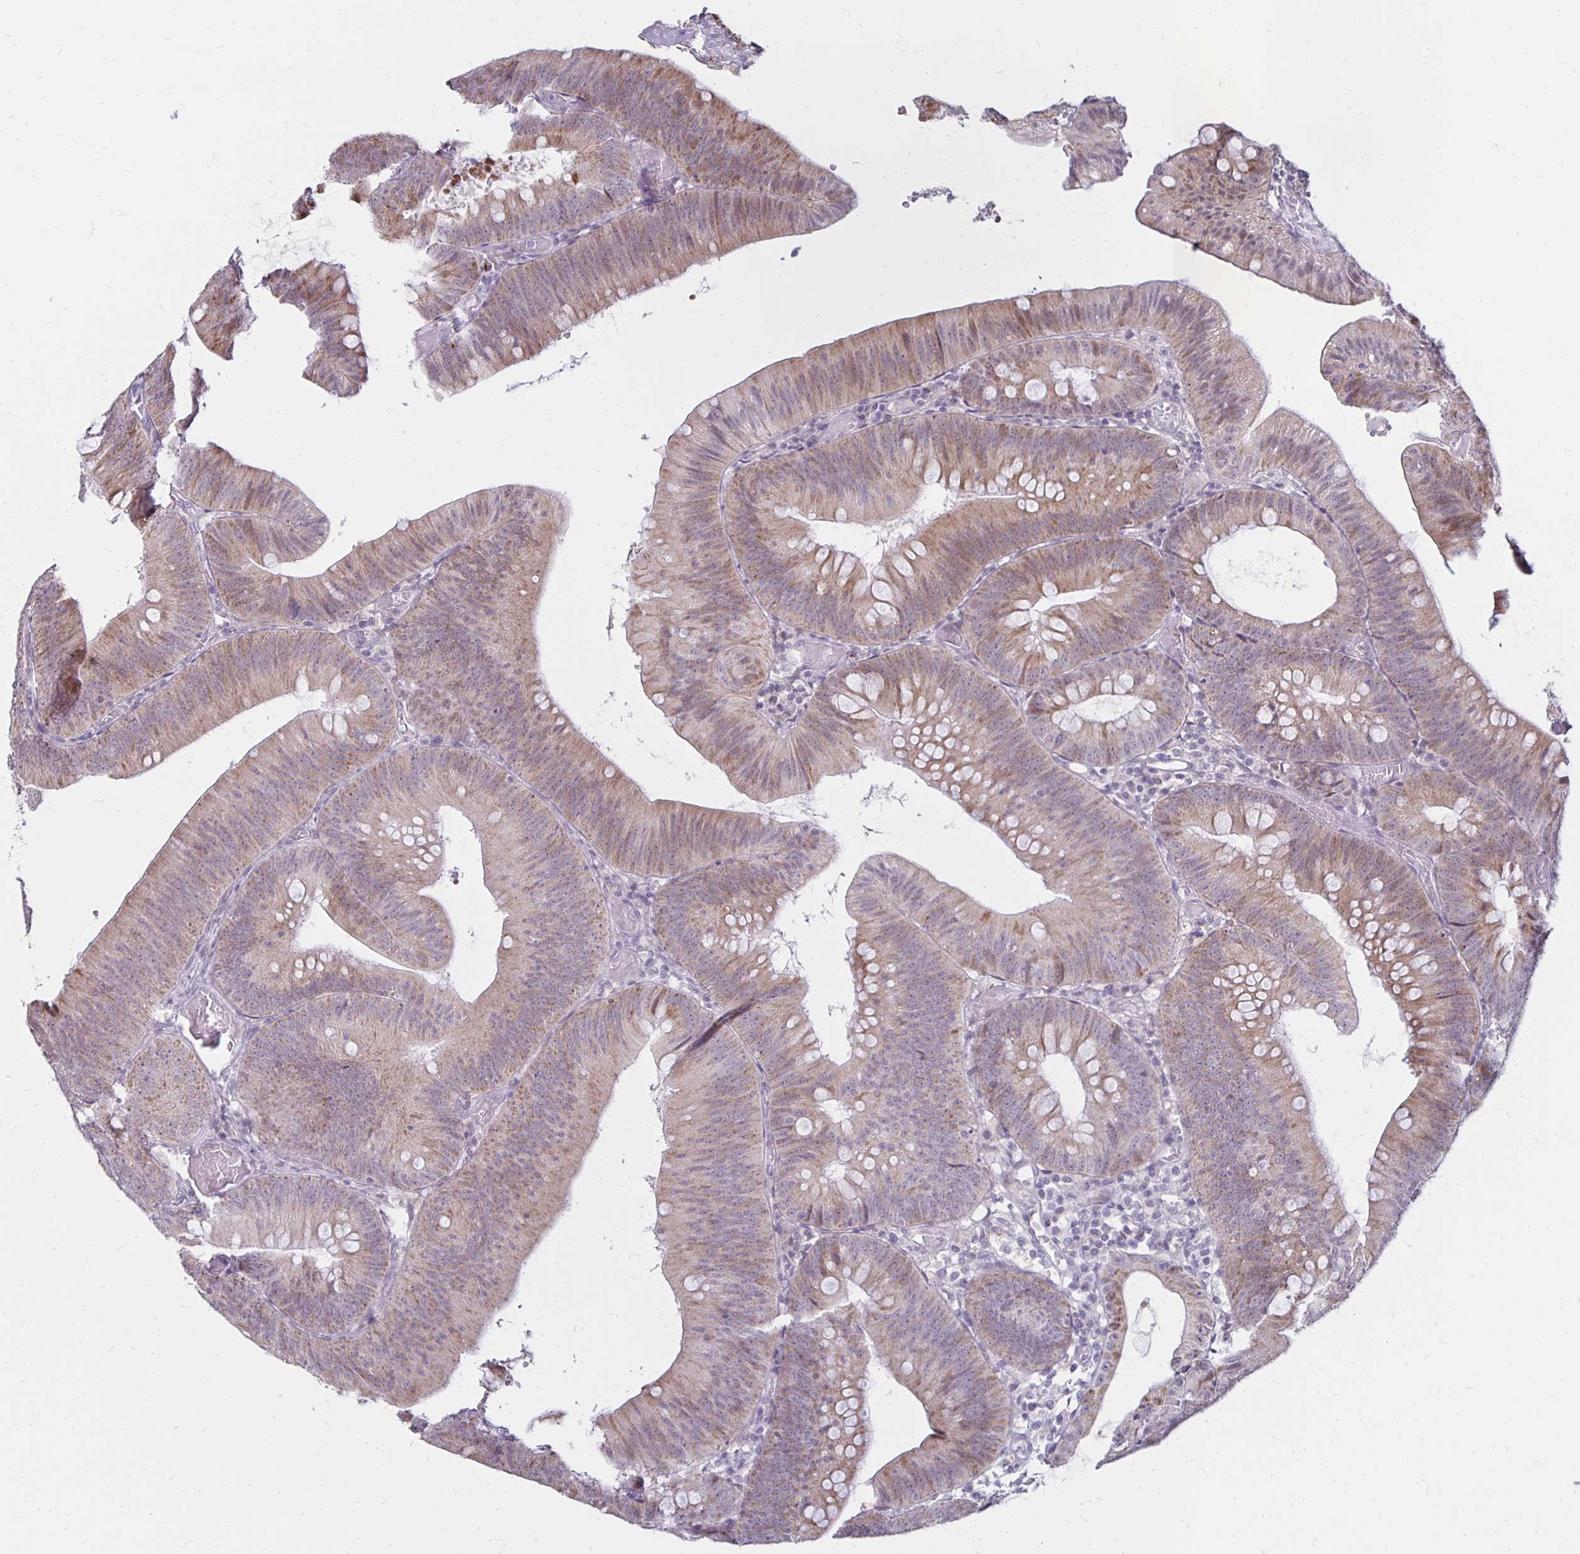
{"staining": {"intensity": "weak", "quantity": ">75%", "location": "cytoplasmic/membranous"}, "tissue": "colorectal cancer", "cell_type": "Tumor cells", "image_type": "cancer", "snomed": [{"axis": "morphology", "description": "Adenocarcinoma, NOS"}, {"axis": "topography", "description": "Colon"}], "caption": "Tumor cells demonstrate low levels of weak cytoplasmic/membranous positivity in approximately >75% of cells in colorectal cancer (adenocarcinoma).", "gene": "DAGLA", "patient": {"sex": "male", "age": 84}}